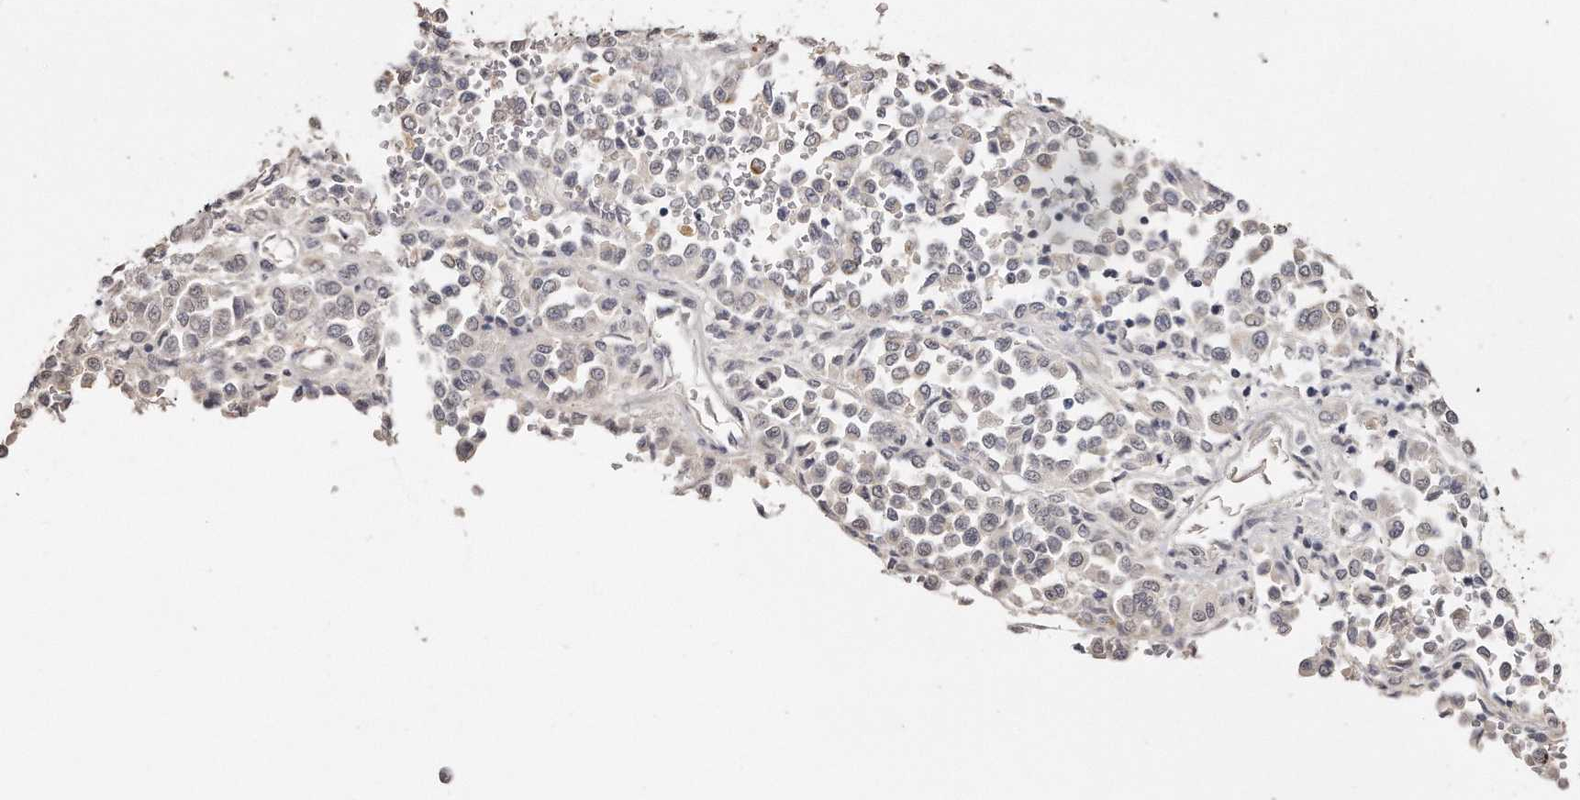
{"staining": {"intensity": "weak", "quantity": "<25%", "location": "cytoplasmic/membranous"}, "tissue": "melanoma", "cell_type": "Tumor cells", "image_type": "cancer", "snomed": [{"axis": "morphology", "description": "Malignant melanoma, Metastatic site"}, {"axis": "topography", "description": "Pancreas"}], "caption": "High power microscopy micrograph of an immunohistochemistry image of melanoma, revealing no significant staining in tumor cells.", "gene": "ZYG11A", "patient": {"sex": "female", "age": 30}}